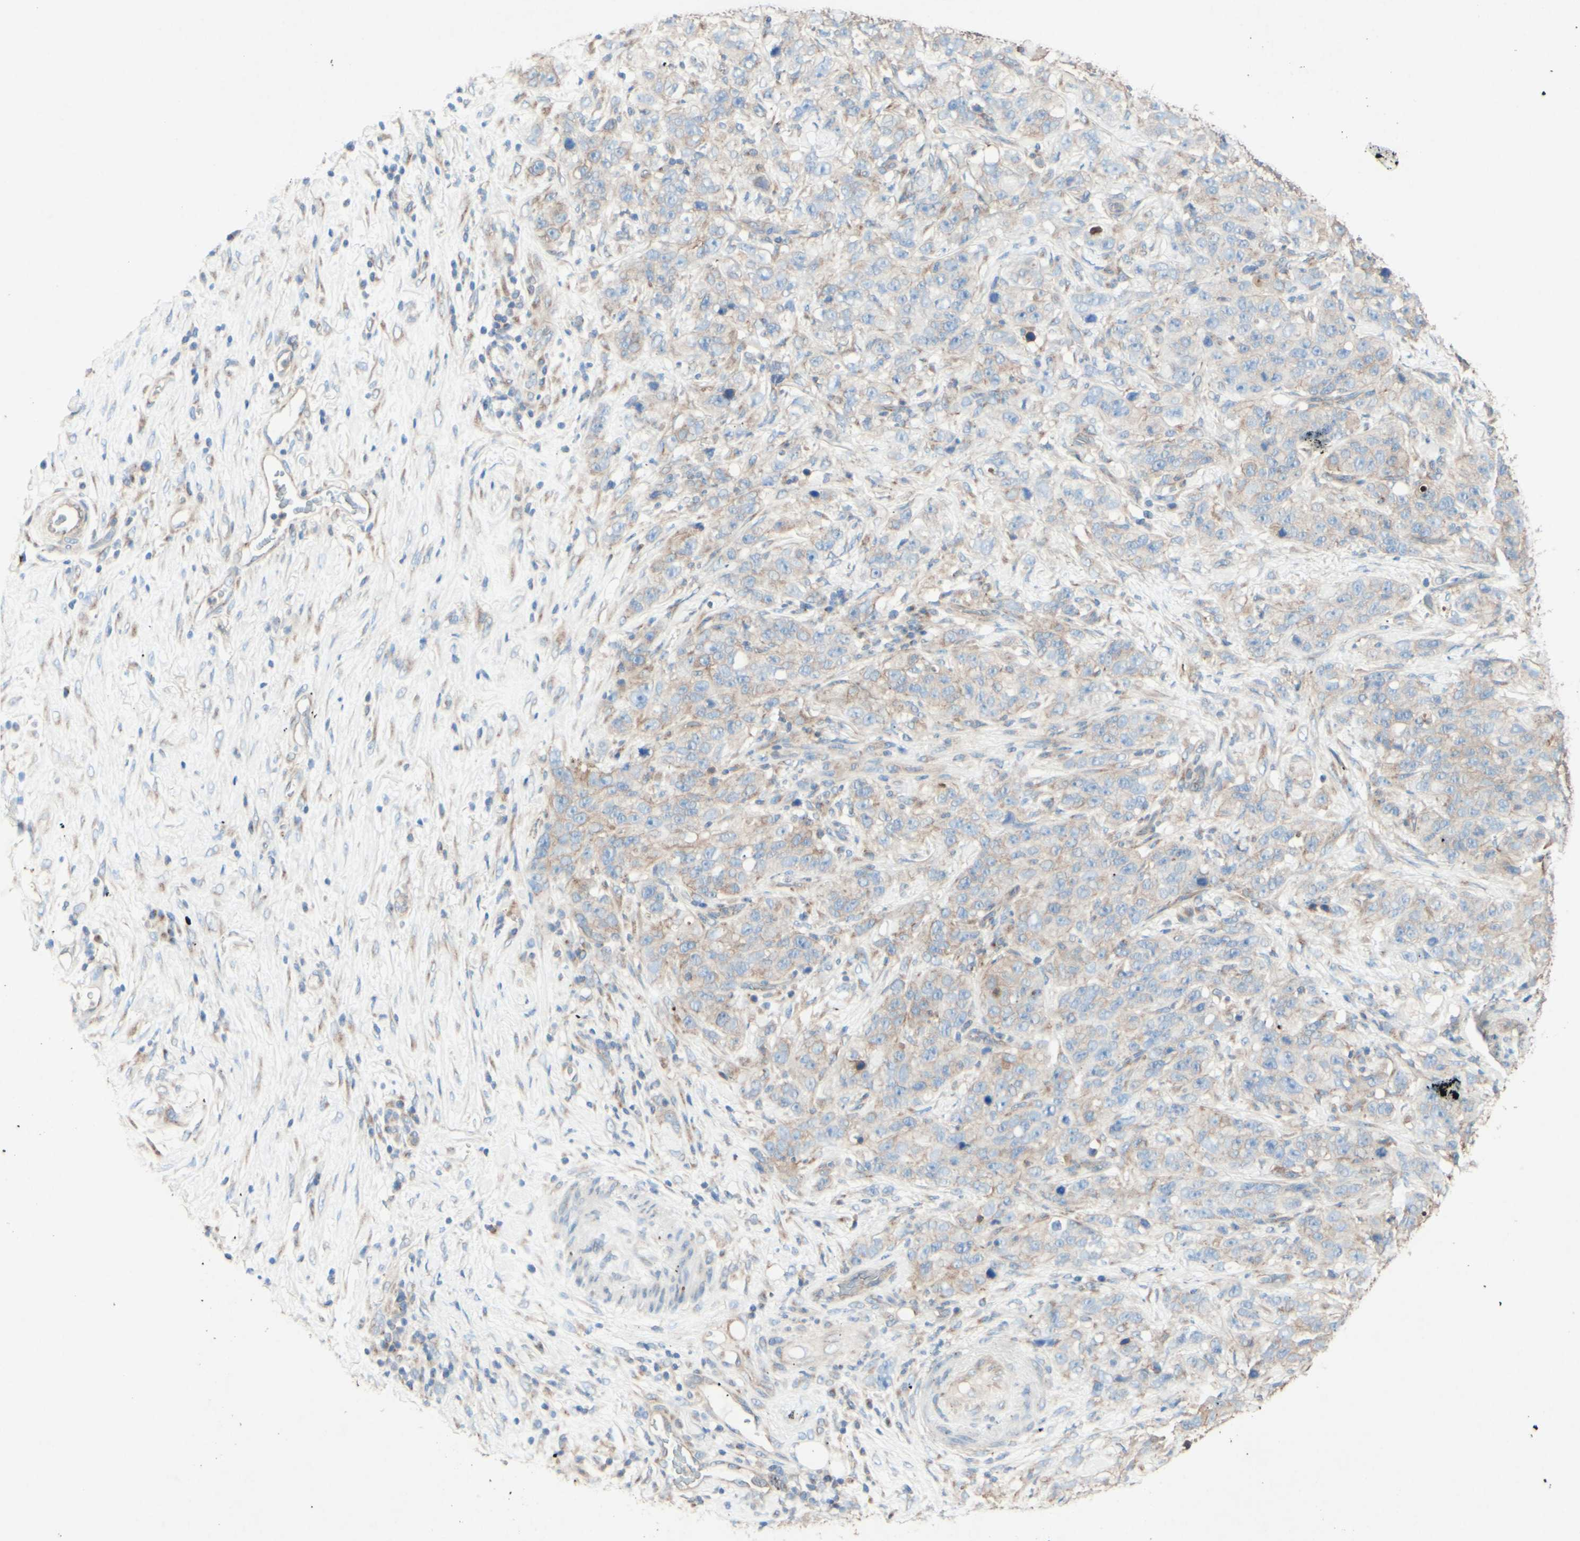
{"staining": {"intensity": "weak", "quantity": "25%-75%", "location": "cytoplasmic/membranous"}, "tissue": "stomach cancer", "cell_type": "Tumor cells", "image_type": "cancer", "snomed": [{"axis": "morphology", "description": "Adenocarcinoma, NOS"}, {"axis": "topography", "description": "Stomach"}], "caption": "Immunohistochemistry (IHC) (DAB) staining of adenocarcinoma (stomach) reveals weak cytoplasmic/membranous protein staining in about 25%-75% of tumor cells.", "gene": "MTM1", "patient": {"sex": "male", "age": 48}}